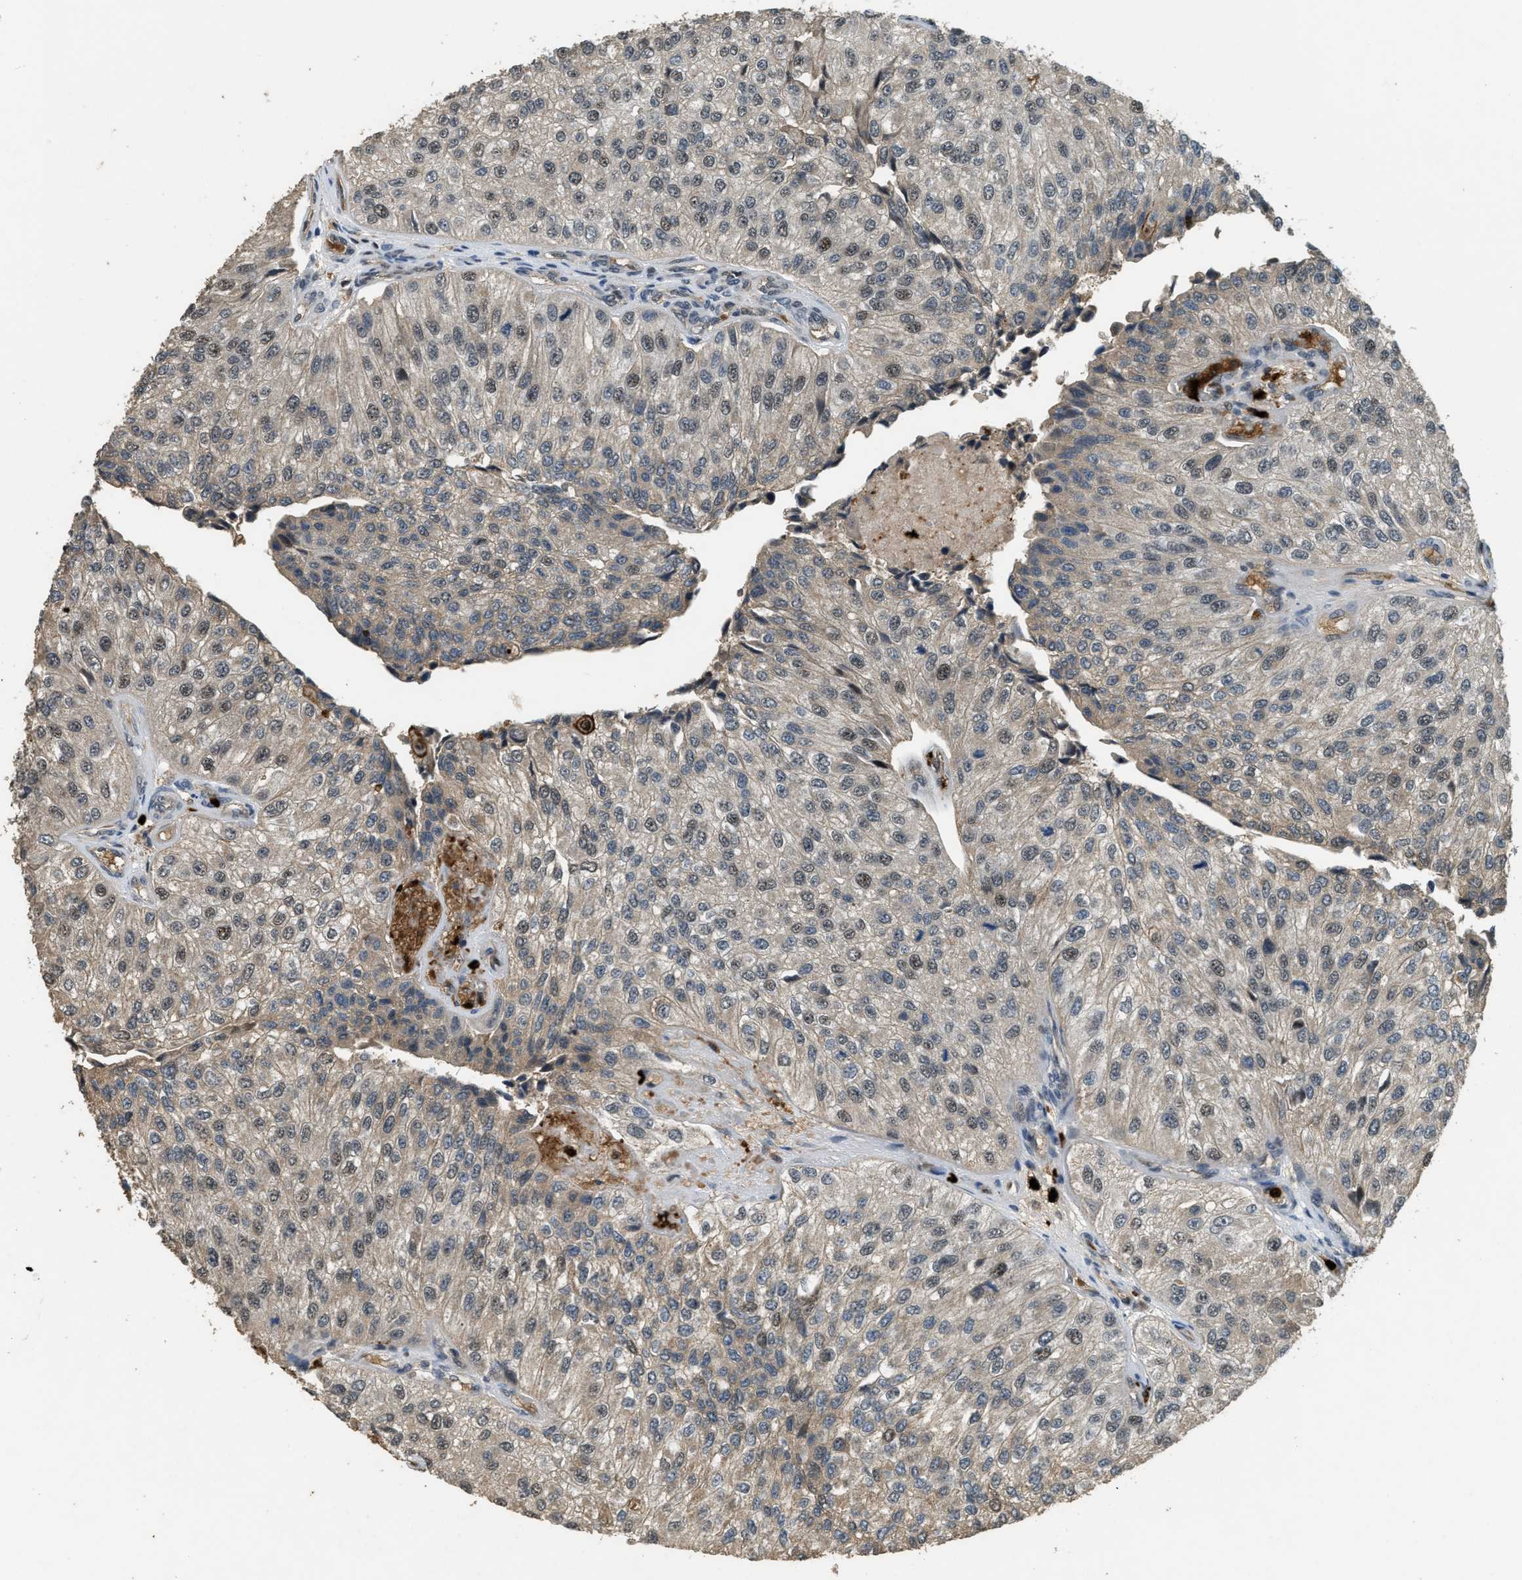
{"staining": {"intensity": "weak", "quantity": "<25%", "location": "nuclear"}, "tissue": "urothelial cancer", "cell_type": "Tumor cells", "image_type": "cancer", "snomed": [{"axis": "morphology", "description": "Urothelial carcinoma, High grade"}, {"axis": "topography", "description": "Kidney"}, {"axis": "topography", "description": "Urinary bladder"}], "caption": "Urothelial cancer was stained to show a protein in brown. There is no significant positivity in tumor cells.", "gene": "RNF141", "patient": {"sex": "male", "age": 77}}